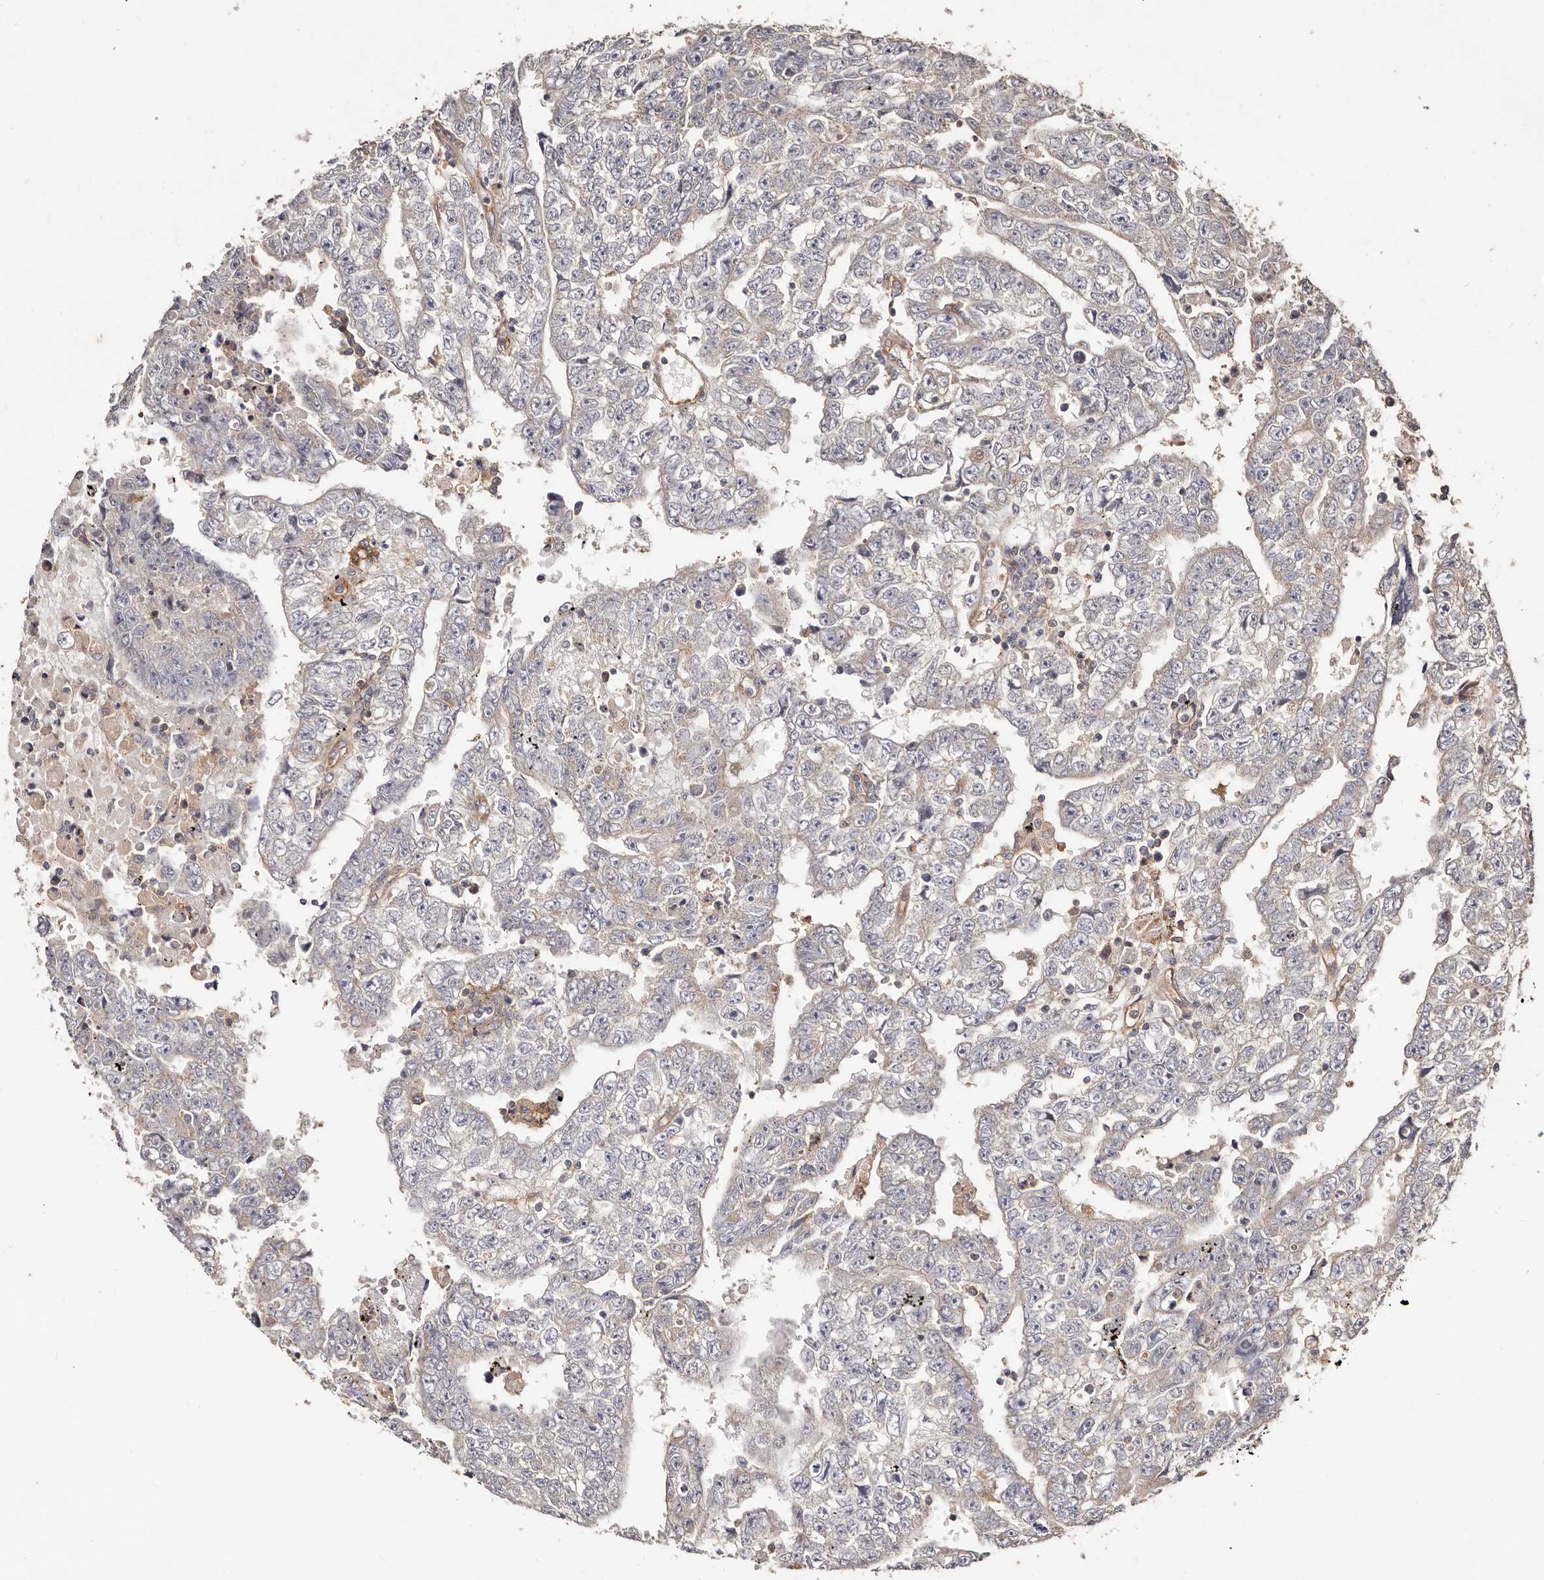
{"staining": {"intensity": "negative", "quantity": "none", "location": "none"}, "tissue": "testis cancer", "cell_type": "Tumor cells", "image_type": "cancer", "snomed": [{"axis": "morphology", "description": "Carcinoma, Embryonal, NOS"}, {"axis": "topography", "description": "Testis"}], "caption": "Immunohistochemical staining of human testis cancer shows no significant positivity in tumor cells. (Brightfield microscopy of DAB (3,3'-diaminobenzidine) IHC at high magnification).", "gene": "CCL14", "patient": {"sex": "male", "age": 25}}